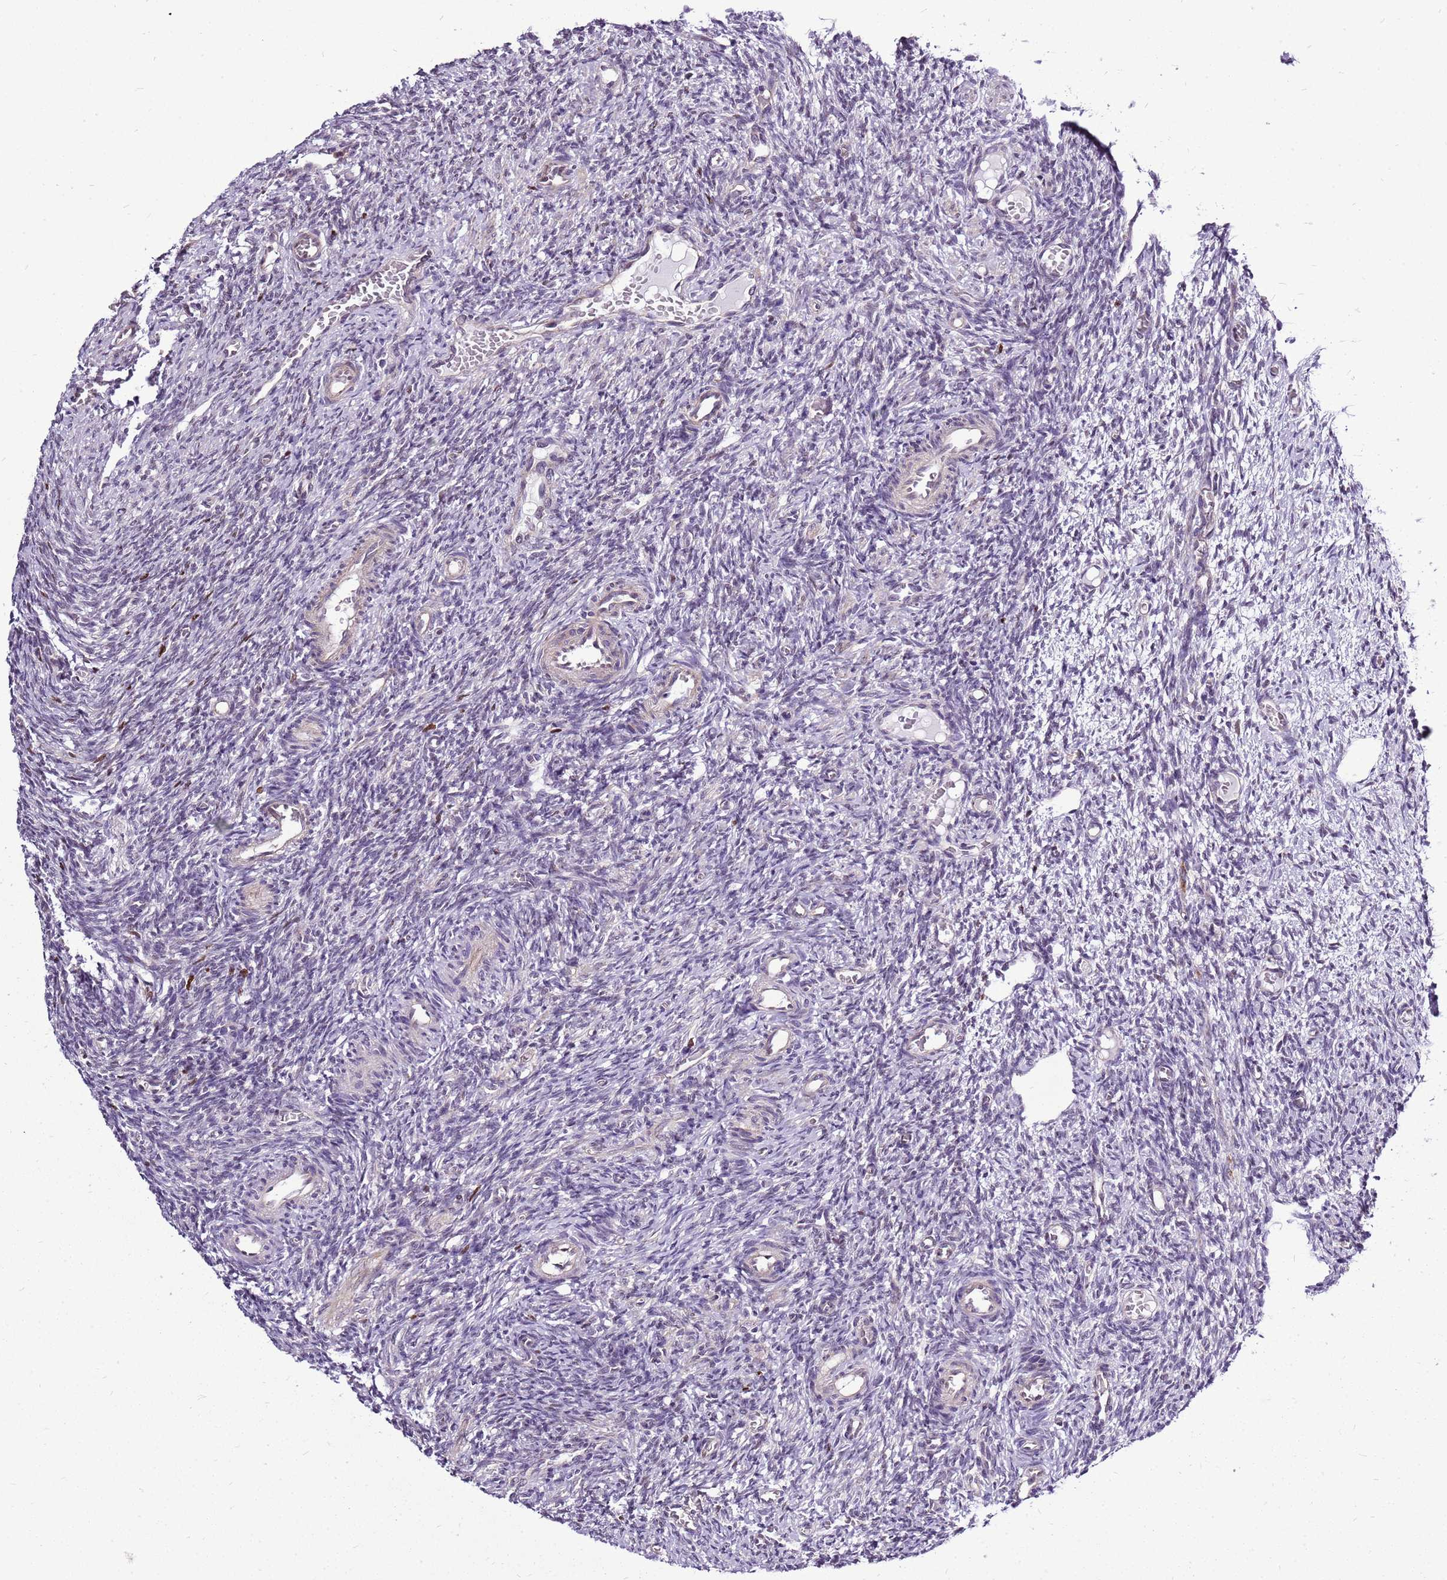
{"staining": {"intensity": "moderate", "quantity": ">75%", "location": "cytoplasmic/membranous,nuclear"}, "tissue": "ovary", "cell_type": "Follicle cells", "image_type": "normal", "snomed": [{"axis": "morphology", "description": "Normal tissue, NOS"}, {"axis": "topography", "description": "Ovary"}], "caption": "This photomicrograph reveals immunohistochemistry staining of benign human ovary, with medium moderate cytoplasmic/membranous,nuclear staining in about >75% of follicle cells.", "gene": "CCDC166", "patient": {"sex": "female", "age": 27}}